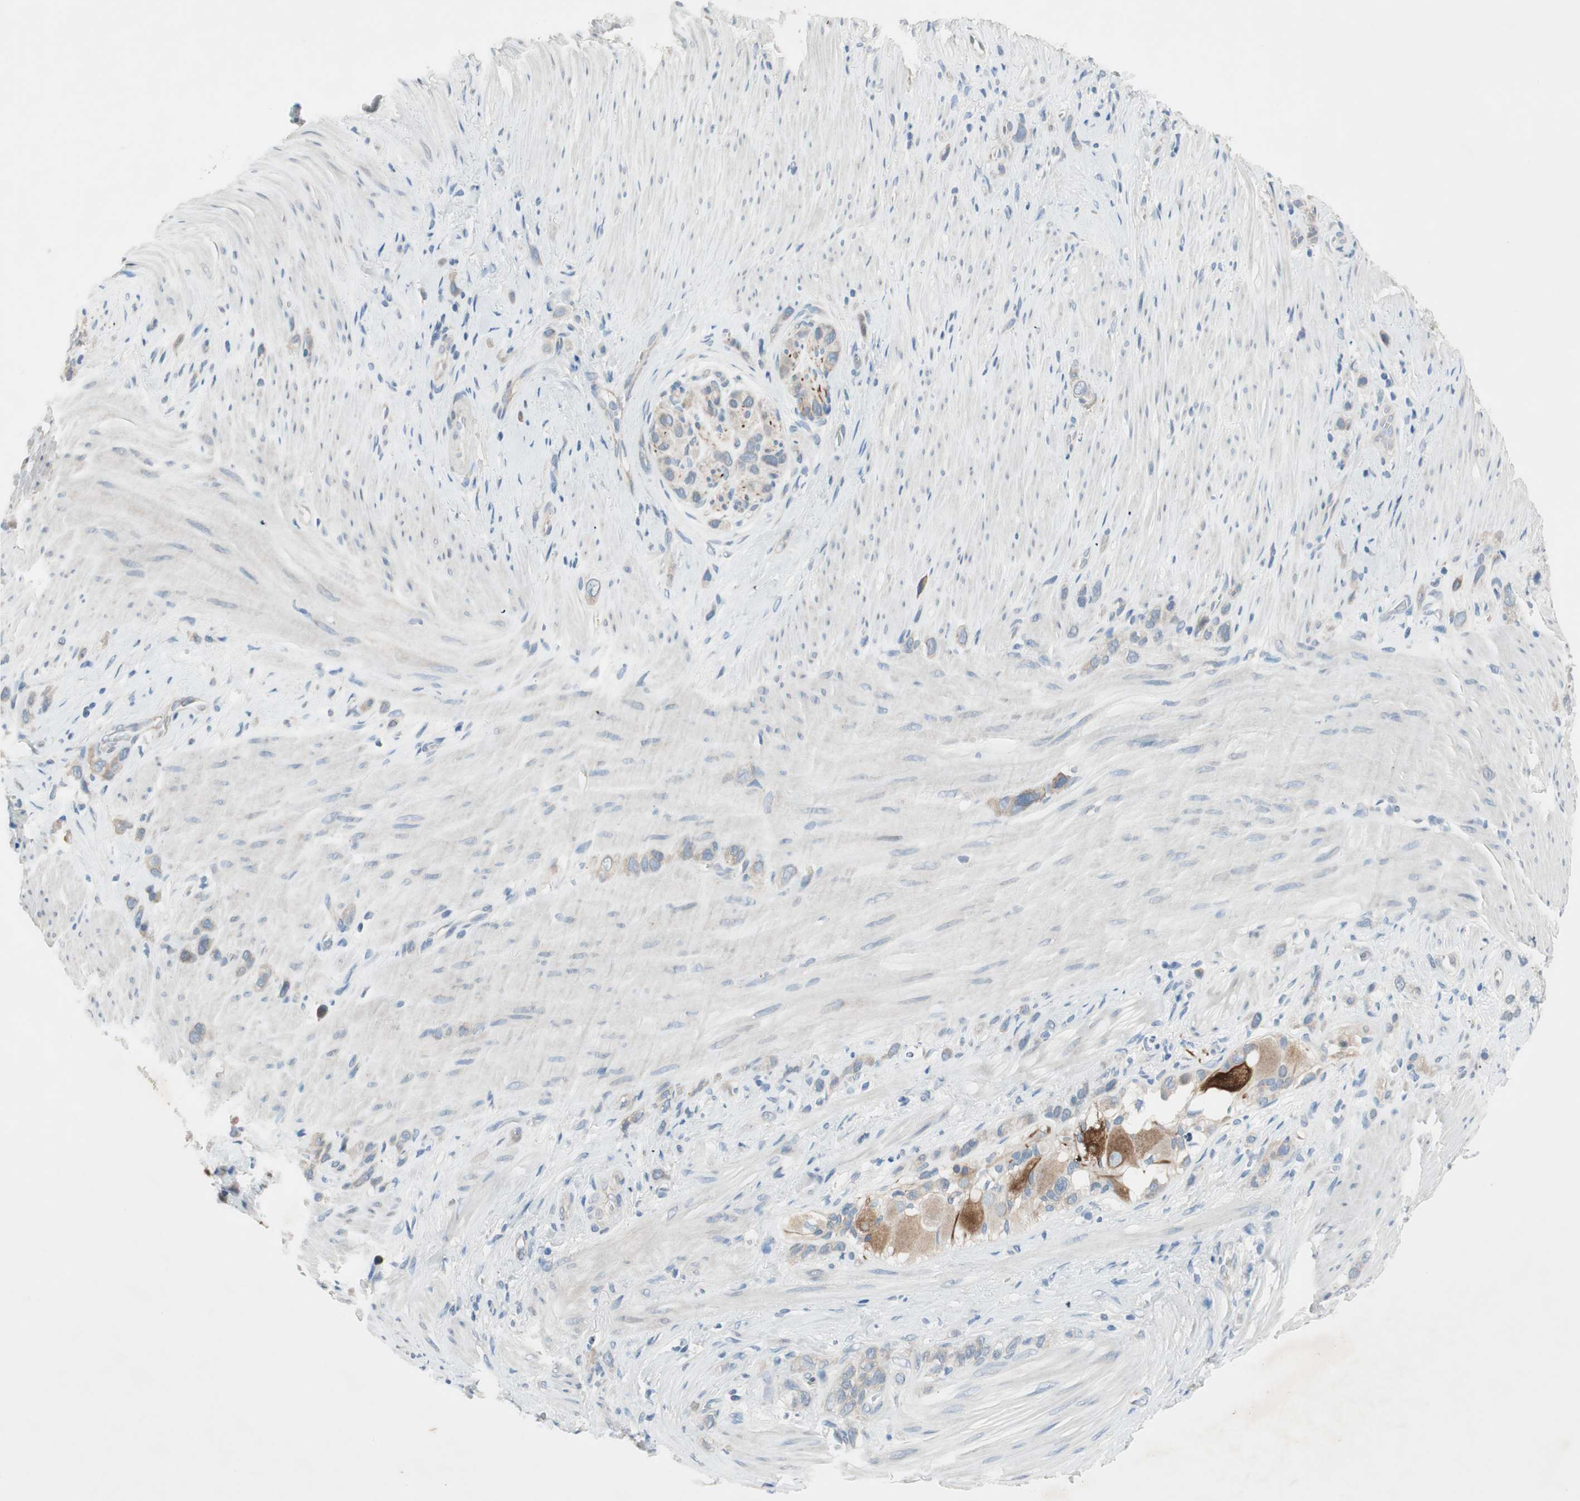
{"staining": {"intensity": "weak", "quantity": ">75%", "location": "cytoplasmic/membranous"}, "tissue": "stomach cancer", "cell_type": "Tumor cells", "image_type": "cancer", "snomed": [{"axis": "morphology", "description": "Normal tissue, NOS"}, {"axis": "morphology", "description": "Adenocarcinoma, NOS"}, {"axis": "morphology", "description": "Adenocarcinoma, High grade"}, {"axis": "topography", "description": "Stomach, upper"}, {"axis": "topography", "description": "Stomach"}], "caption": "Brown immunohistochemical staining in human stomach cancer (adenocarcinoma (high-grade)) reveals weak cytoplasmic/membranous expression in approximately >75% of tumor cells.", "gene": "PRRG4", "patient": {"sex": "female", "age": 65}}